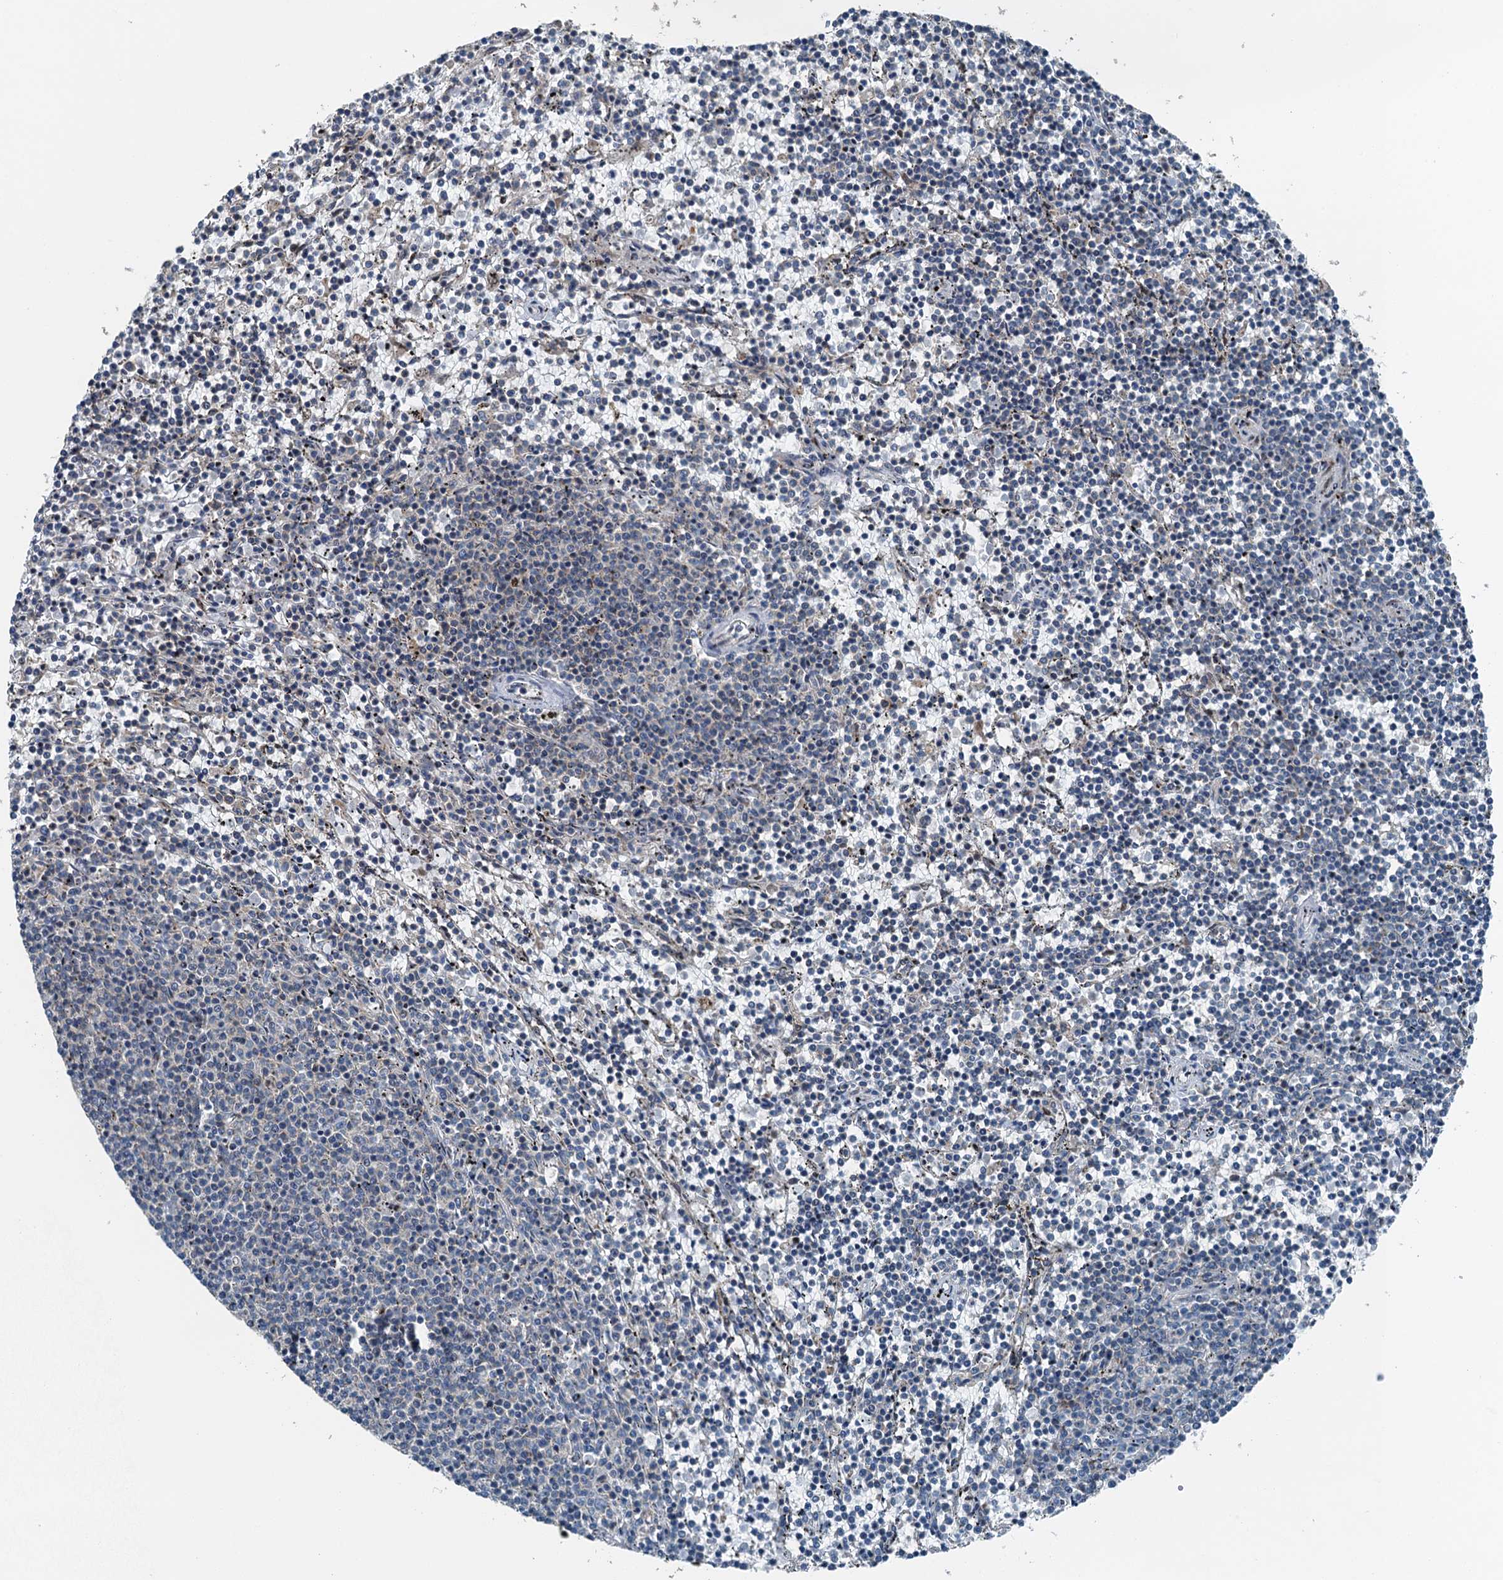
{"staining": {"intensity": "negative", "quantity": "none", "location": "none"}, "tissue": "lymphoma", "cell_type": "Tumor cells", "image_type": "cancer", "snomed": [{"axis": "morphology", "description": "Malignant lymphoma, non-Hodgkin's type, Low grade"}, {"axis": "topography", "description": "Spleen"}], "caption": "This is an IHC histopathology image of low-grade malignant lymphoma, non-Hodgkin's type. There is no positivity in tumor cells.", "gene": "BMERB1", "patient": {"sex": "female", "age": 50}}